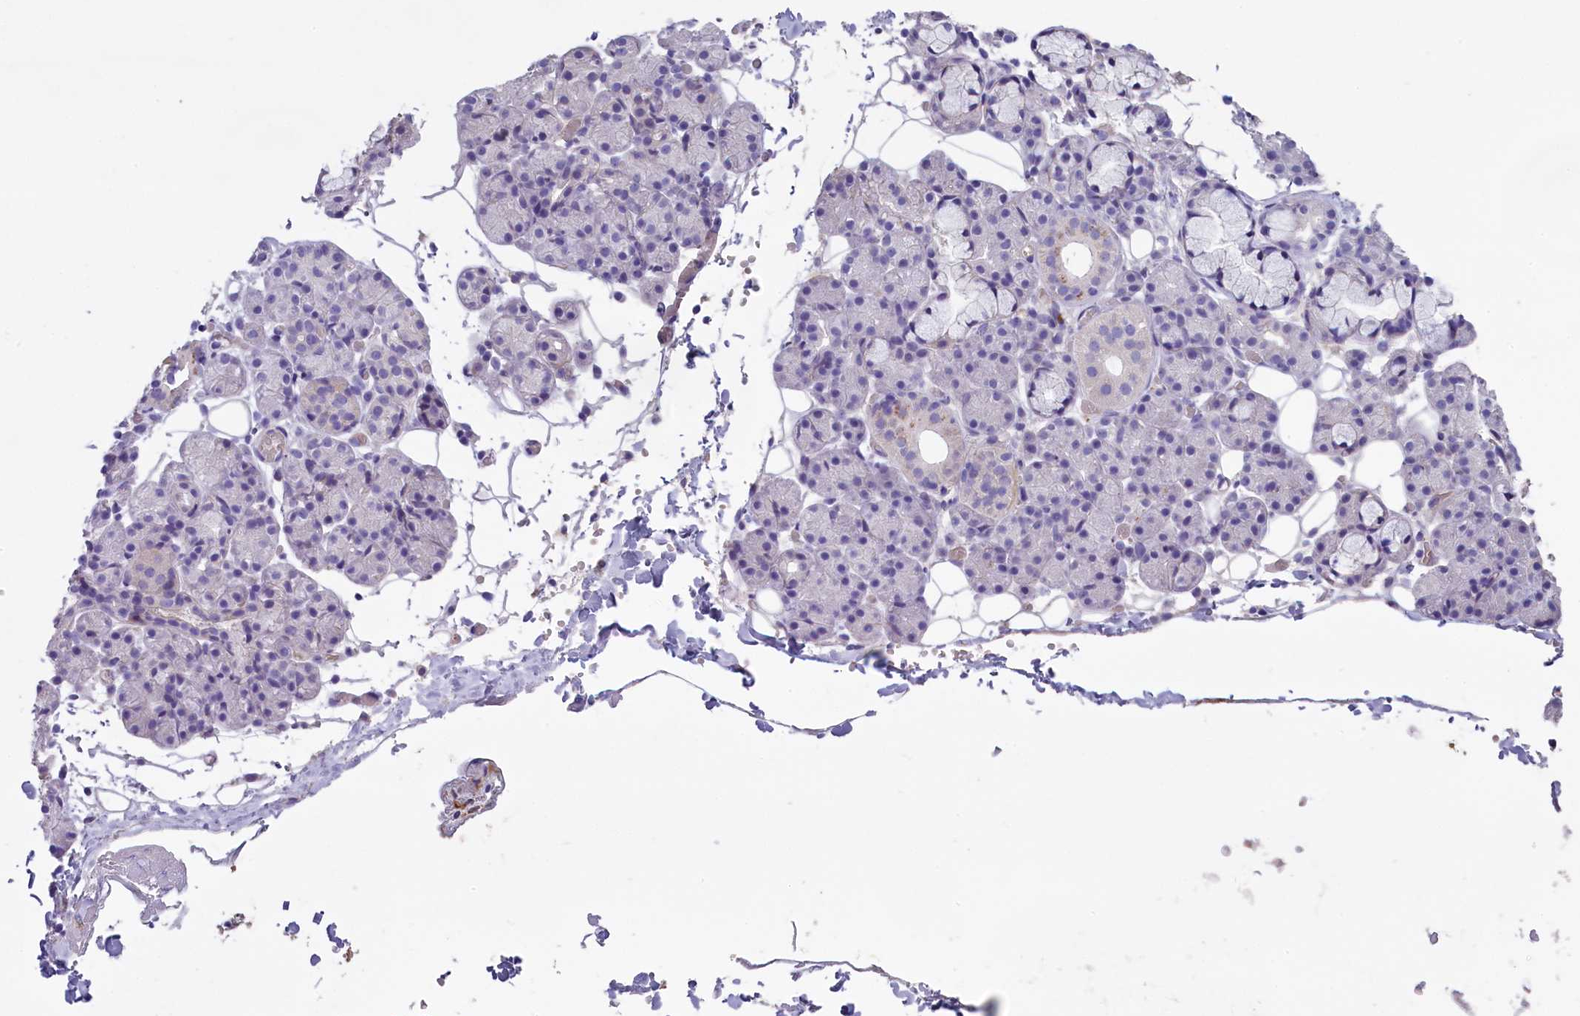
{"staining": {"intensity": "negative", "quantity": "none", "location": "none"}, "tissue": "salivary gland", "cell_type": "Glandular cells", "image_type": "normal", "snomed": [{"axis": "morphology", "description": "Normal tissue, NOS"}, {"axis": "topography", "description": "Salivary gland"}], "caption": "This is an immunohistochemistry (IHC) histopathology image of normal human salivary gland. There is no staining in glandular cells.", "gene": "ENPP6", "patient": {"sex": "male", "age": 63}}